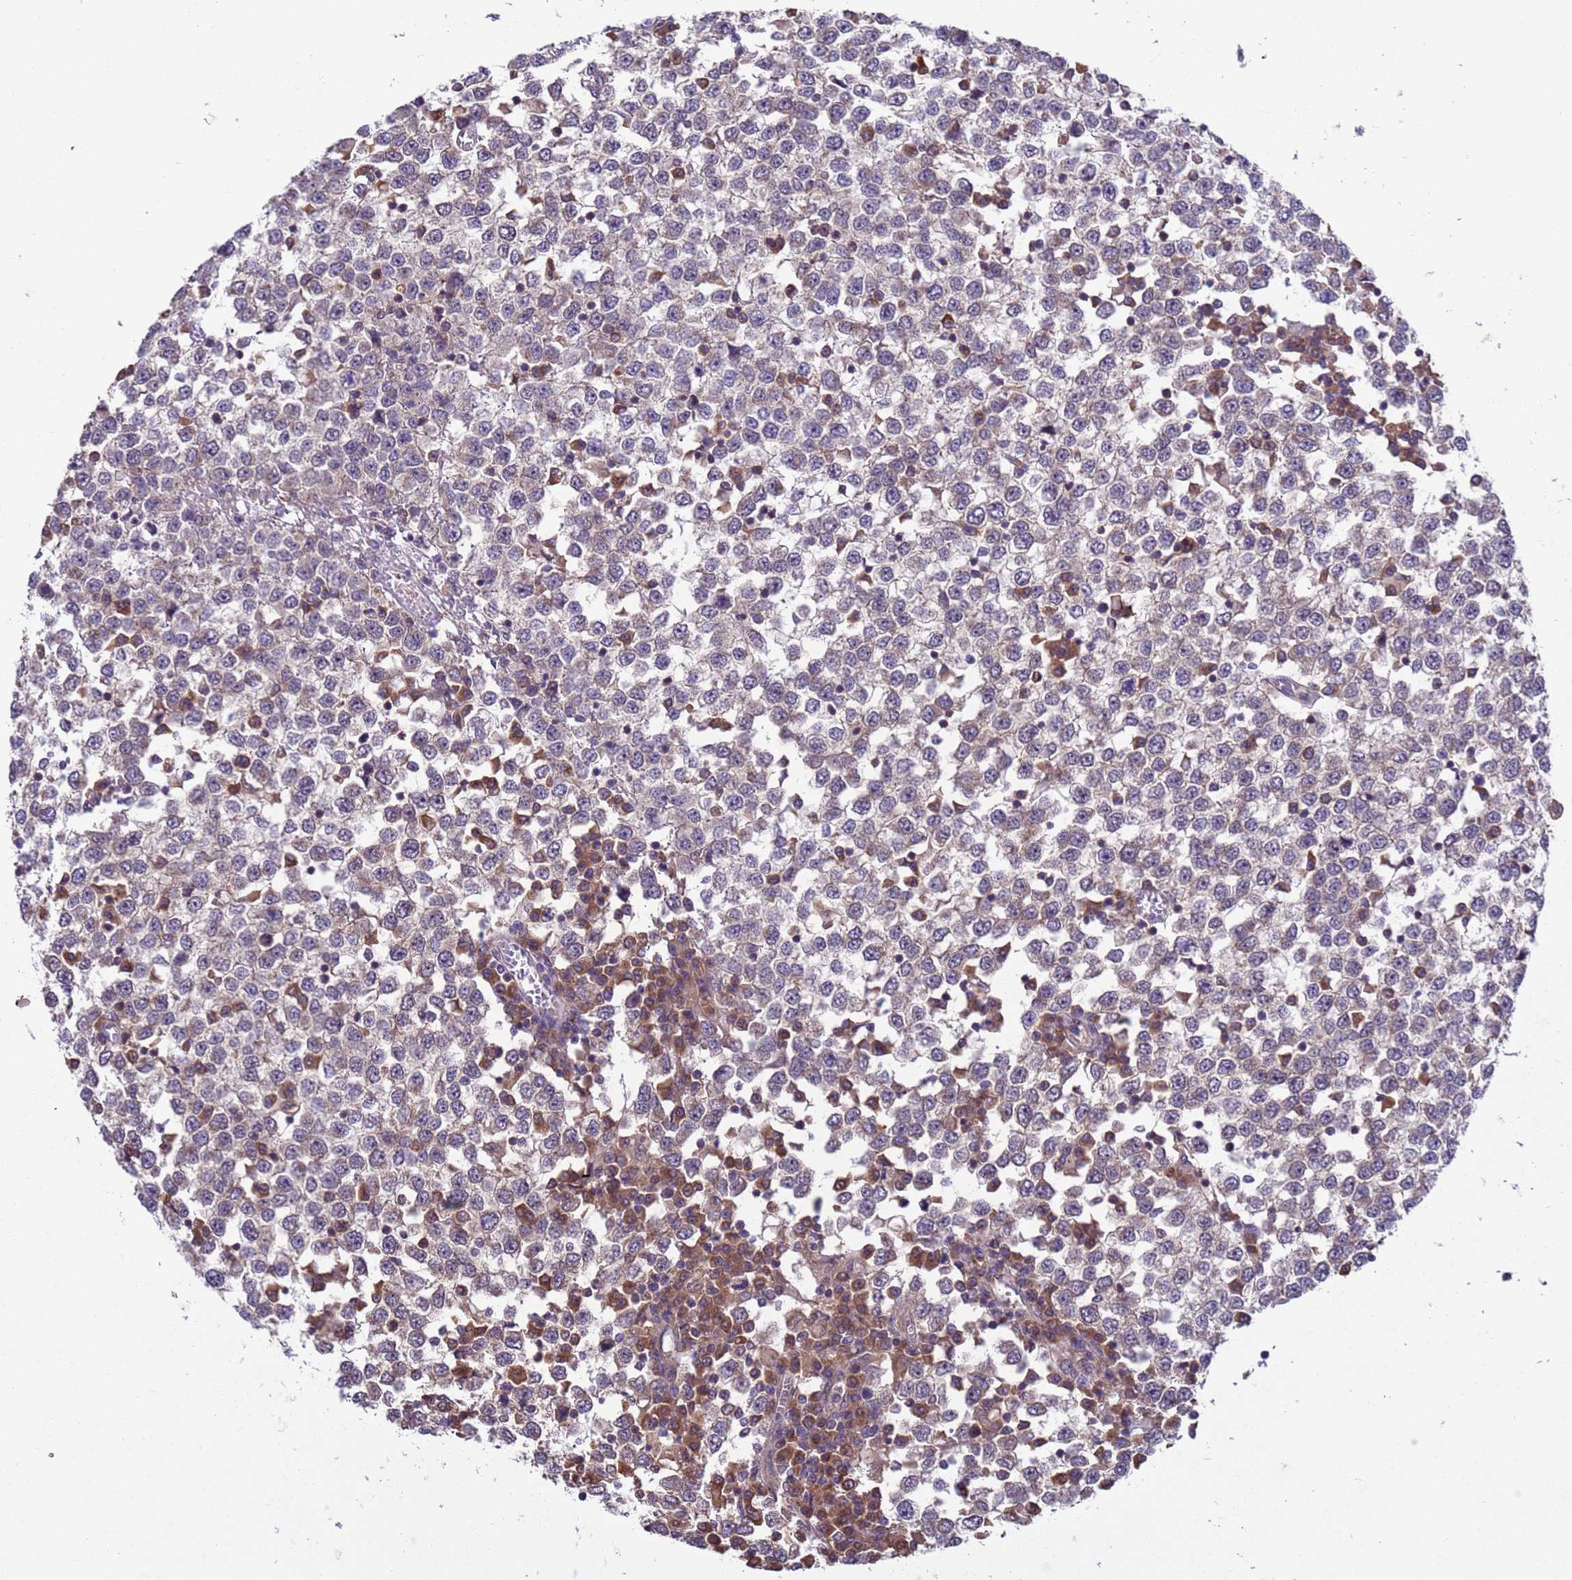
{"staining": {"intensity": "weak", "quantity": "25%-75%", "location": "cytoplasmic/membranous"}, "tissue": "testis cancer", "cell_type": "Tumor cells", "image_type": "cancer", "snomed": [{"axis": "morphology", "description": "Seminoma, NOS"}, {"axis": "topography", "description": "Testis"}], "caption": "The photomicrograph shows staining of testis cancer, revealing weak cytoplasmic/membranous protein expression (brown color) within tumor cells. The staining is performed using DAB (3,3'-diaminobenzidine) brown chromogen to label protein expression. The nuclei are counter-stained blue using hematoxylin.", "gene": "ZFP69B", "patient": {"sex": "male", "age": 65}}